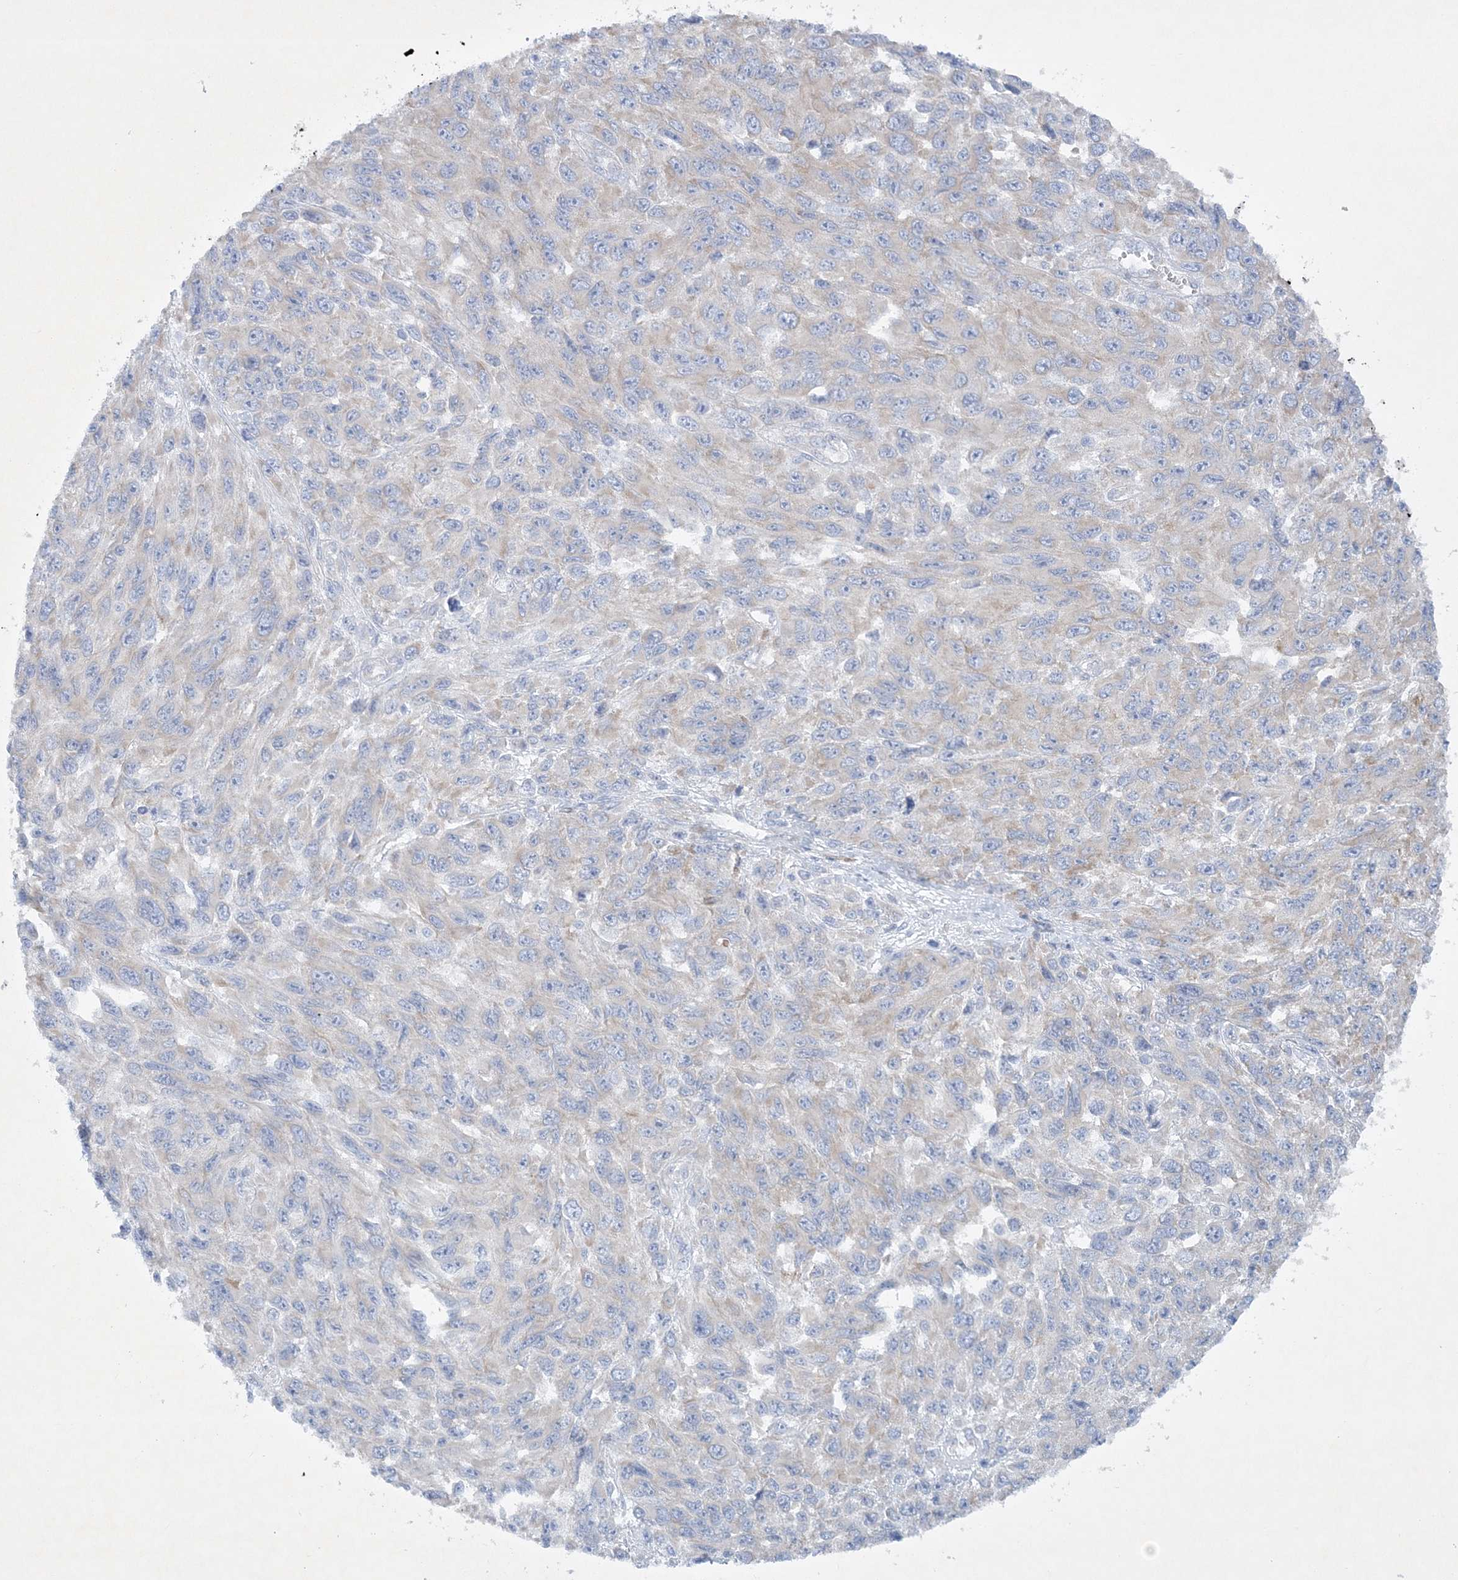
{"staining": {"intensity": "weak", "quantity": "<25%", "location": "cytoplasmic/membranous"}, "tissue": "melanoma", "cell_type": "Tumor cells", "image_type": "cancer", "snomed": [{"axis": "morphology", "description": "Malignant melanoma, NOS"}, {"axis": "topography", "description": "Skin"}], "caption": "Immunohistochemistry photomicrograph of malignant melanoma stained for a protein (brown), which exhibits no staining in tumor cells.", "gene": "FARSB", "patient": {"sex": "female", "age": 96}}